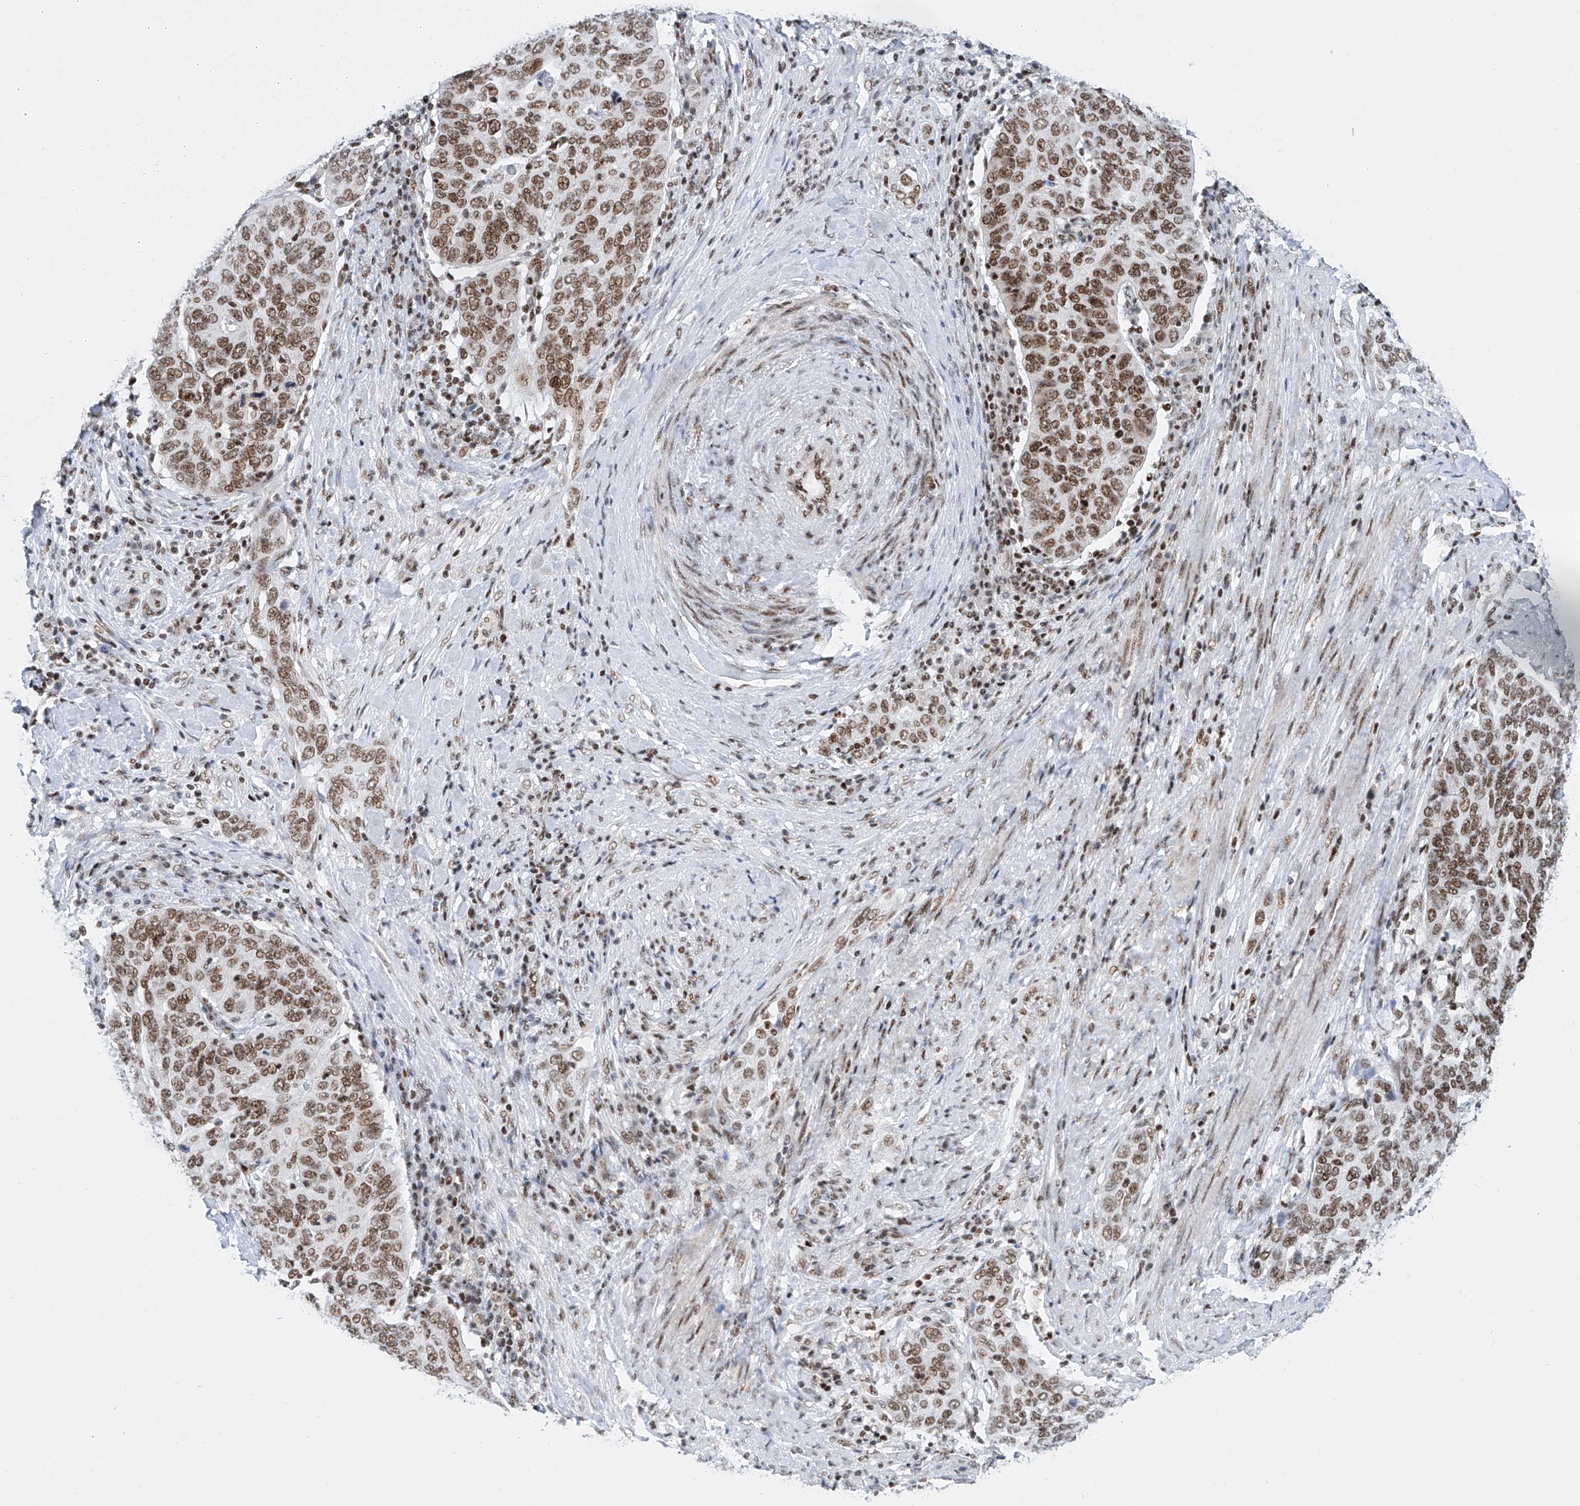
{"staining": {"intensity": "moderate", "quantity": ">75%", "location": "nuclear"}, "tissue": "cervical cancer", "cell_type": "Tumor cells", "image_type": "cancer", "snomed": [{"axis": "morphology", "description": "Squamous cell carcinoma, NOS"}, {"axis": "topography", "description": "Cervix"}], "caption": "Cervical squamous cell carcinoma stained for a protein (brown) exhibits moderate nuclear positive staining in approximately >75% of tumor cells.", "gene": "TAF4", "patient": {"sex": "female", "age": 60}}